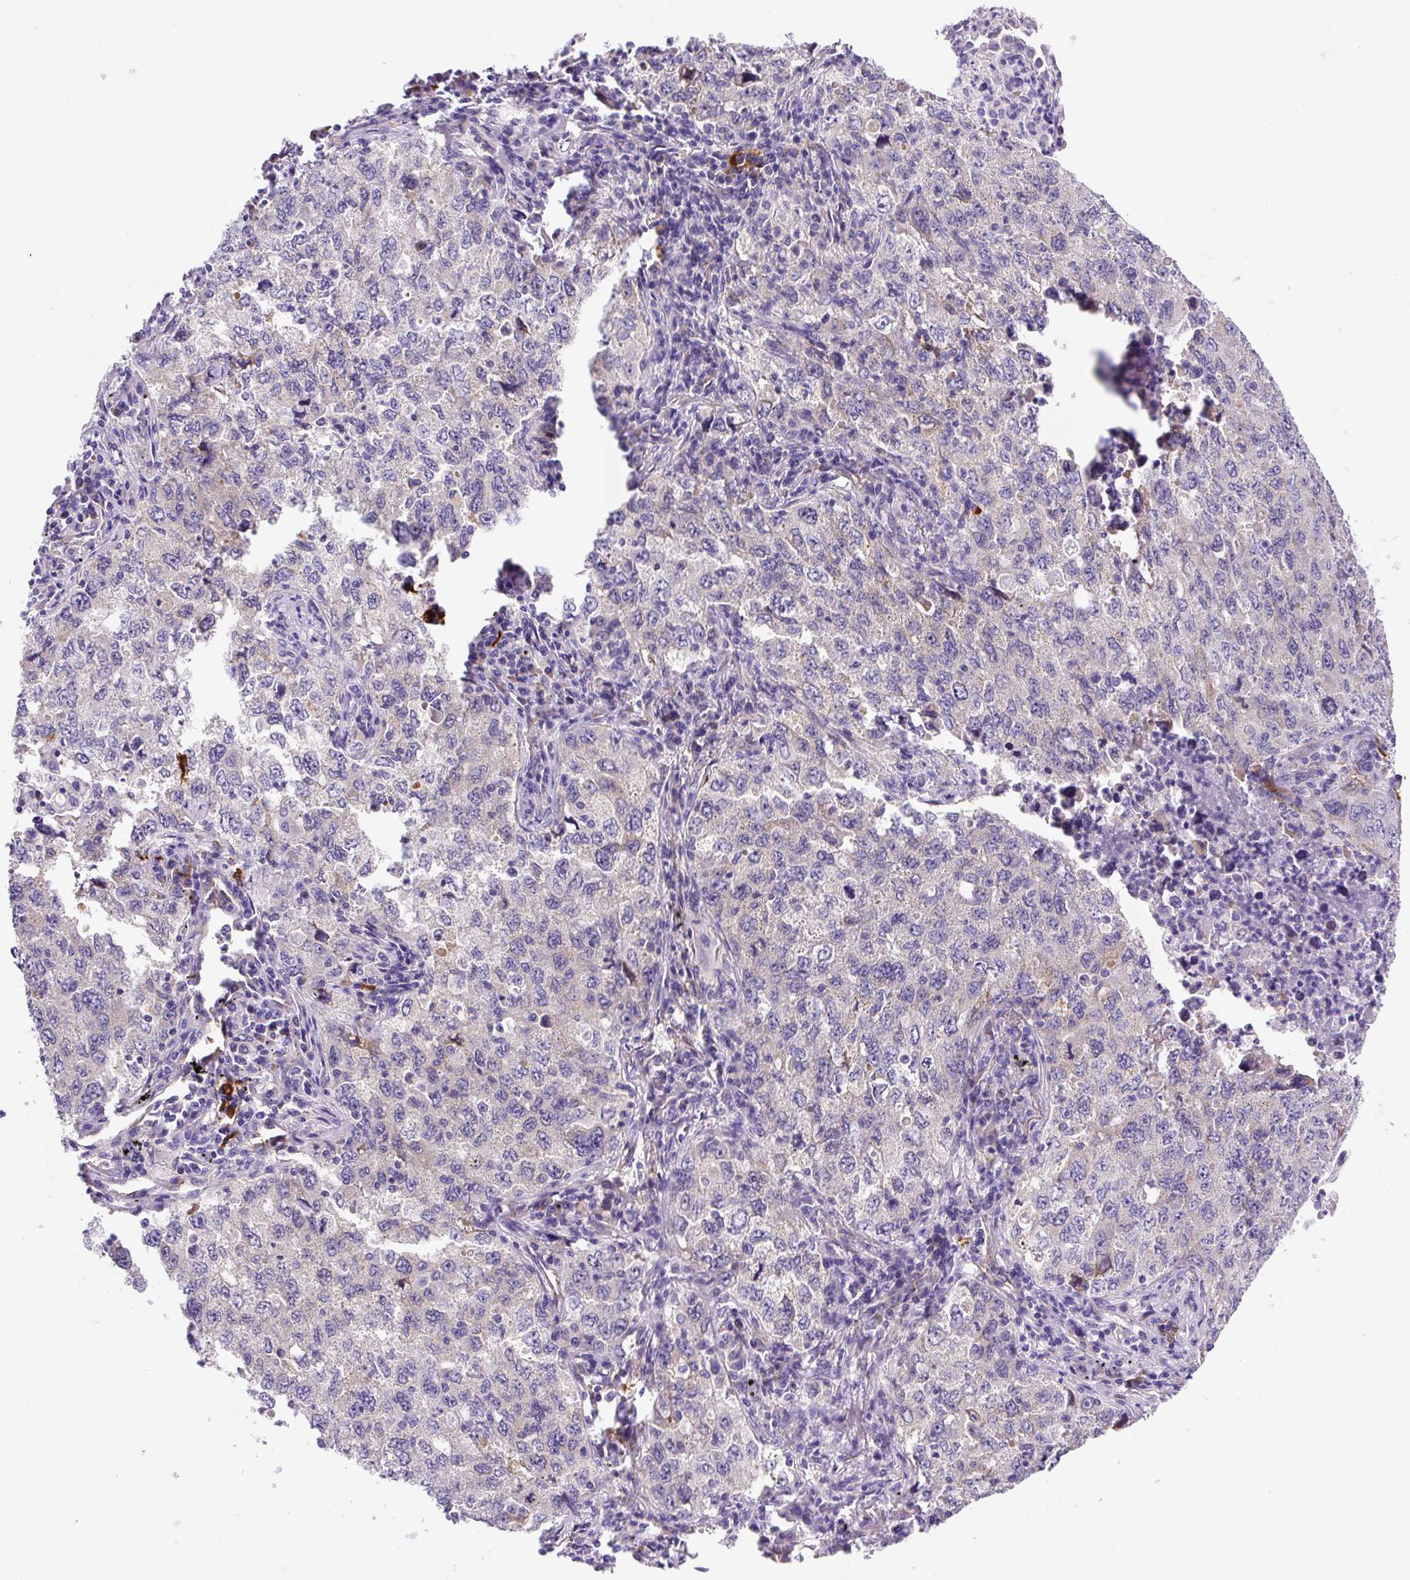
{"staining": {"intensity": "negative", "quantity": "none", "location": "none"}, "tissue": "lung cancer", "cell_type": "Tumor cells", "image_type": "cancer", "snomed": [{"axis": "morphology", "description": "Adenocarcinoma, NOS"}, {"axis": "topography", "description": "Lung"}], "caption": "Tumor cells show no significant protein expression in lung cancer (adenocarcinoma). (Brightfield microscopy of DAB IHC at high magnification).", "gene": "ASB4", "patient": {"sex": "female", "age": 57}}